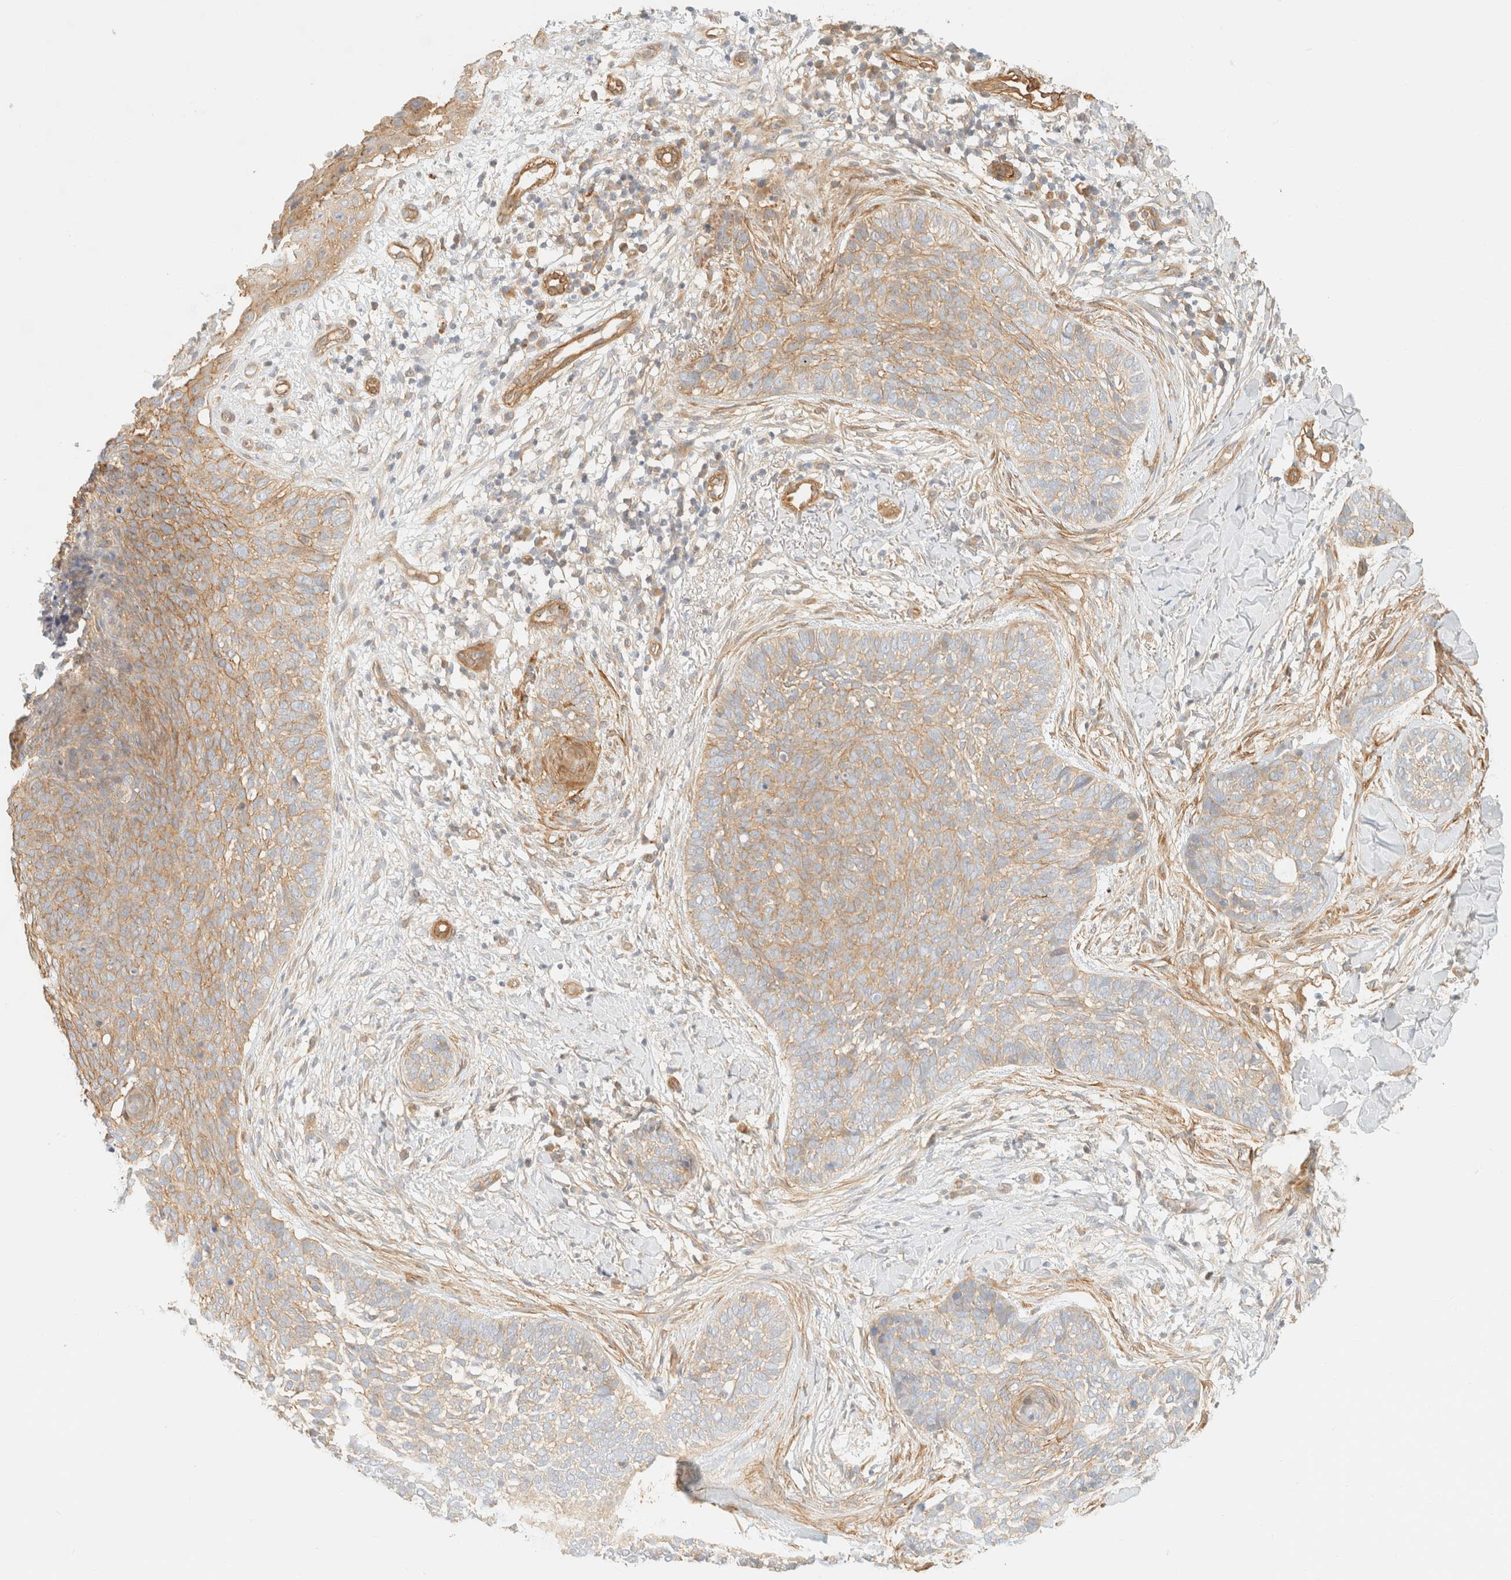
{"staining": {"intensity": "weak", "quantity": ">75%", "location": "cytoplasmic/membranous"}, "tissue": "skin cancer", "cell_type": "Tumor cells", "image_type": "cancer", "snomed": [{"axis": "morphology", "description": "Normal tissue, NOS"}, {"axis": "morphology", "description": "Basal cell carcinoma"}, {"axis": "topography", "description": "Skin"}], "caption": "IHC image of human skin basal cell carcinoma stained for a protein (brown), which shows low levels of weak cytoplasmic/membranous positivity in approximately >75% of tumor cells.", "gene": "OTOP2", "patient": {"sex": "male", "age": 67}}